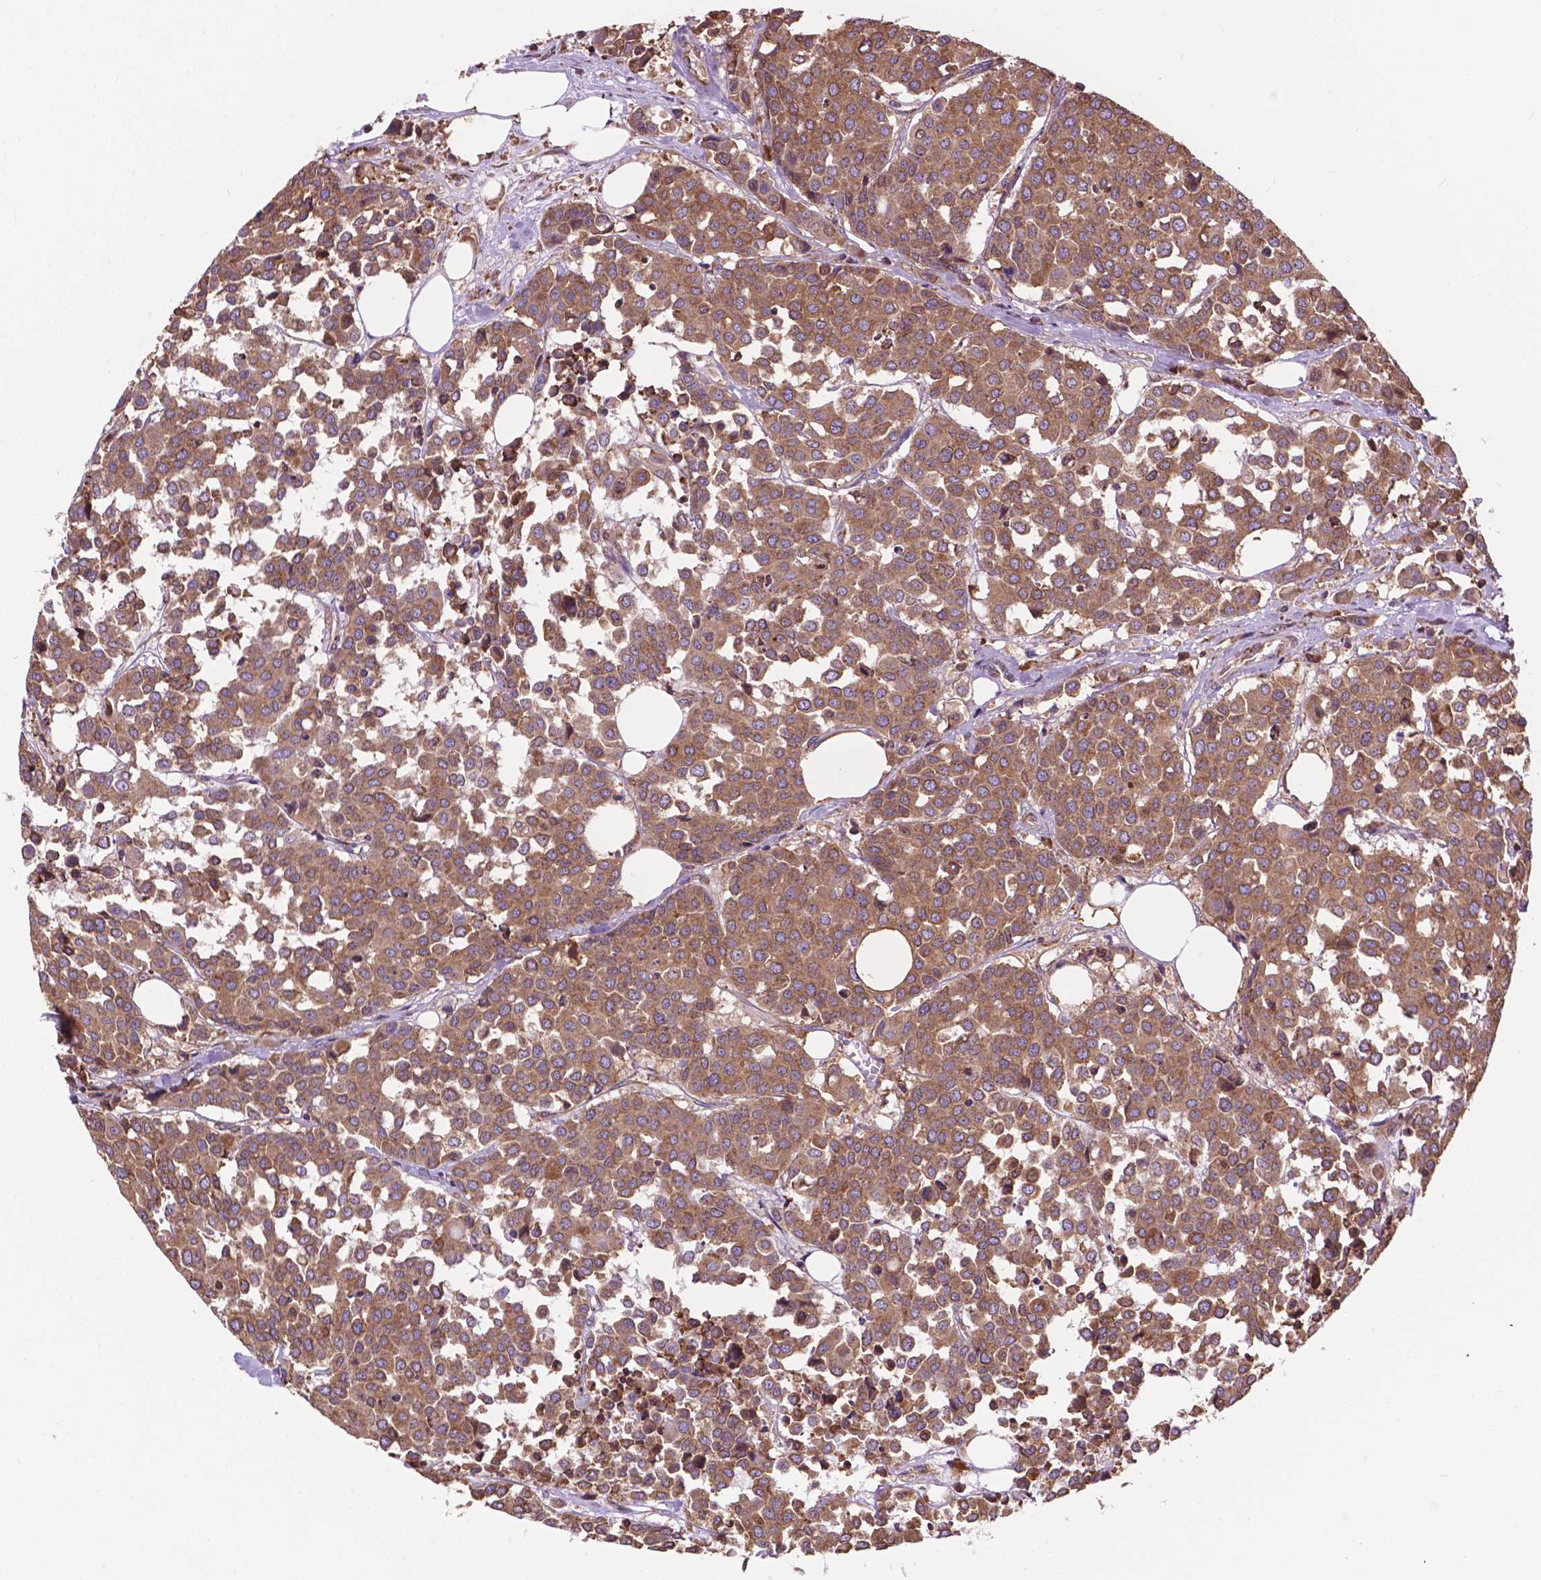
{"staining": {"intensity": "moderate", "quantity": ">75%", "location": "cytoplasmic/membranous"}, "tissue": "carcinoid", "cell_type": "Tumor cells", "image_type": "cancer", "snomed": [{"axis": "morphology", "description": "Carcinoid, malignant, NOS"}, {"axis": "topography", "description": "Colon"}], "caption": "Protein staining of malignant carcinoid tissue reveals moderate cytoplasmic/membranous positivity in about >75% of tumor cells.", "gene": "GANAB", "patient": {"sex": "male", "age": 81}}